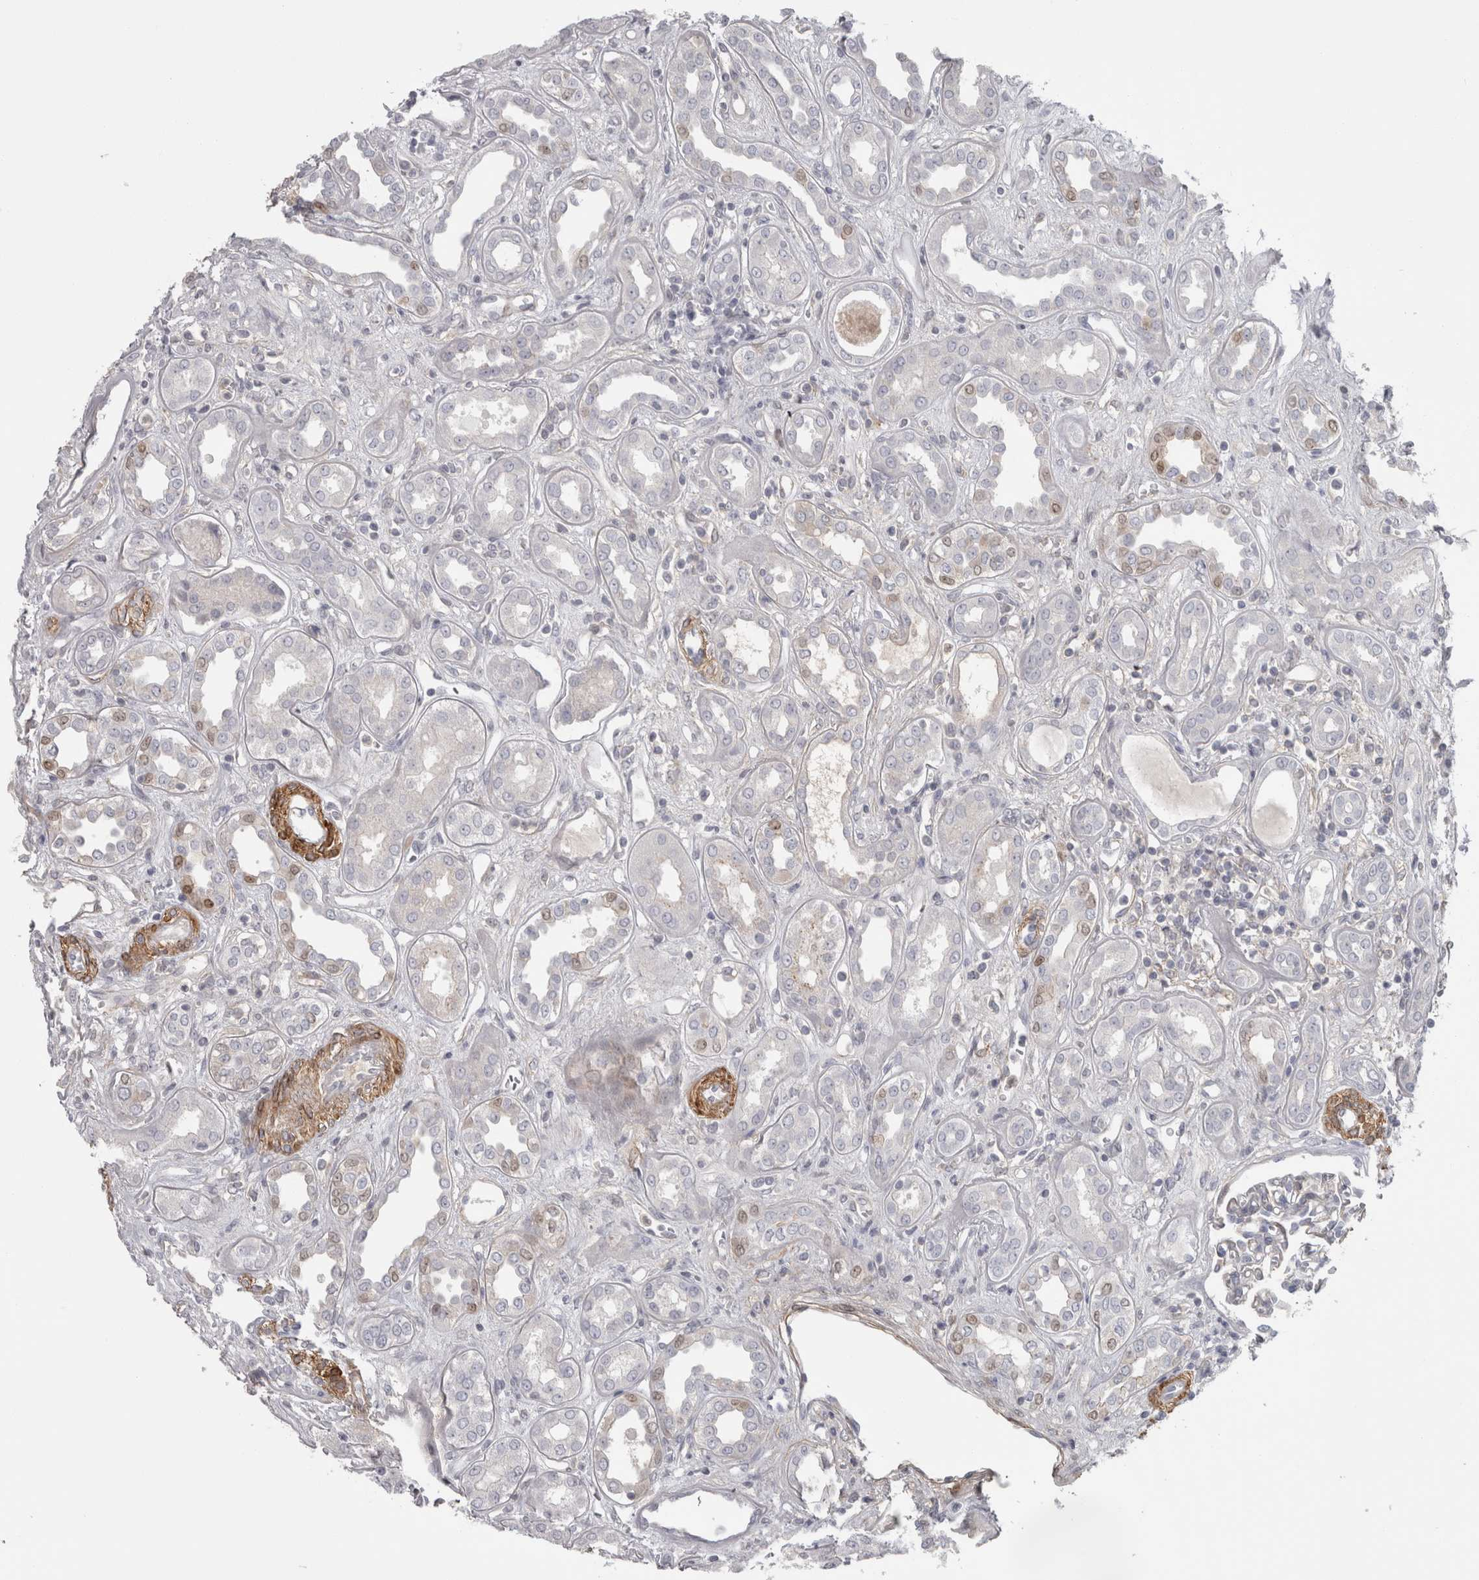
{"staining": {"intensity": "negative", "quantity": "none", "location": "none"}, "tissue": "kidney", "cell_type": "Cells in glomeruli", "image_type": "normal", "snomed": [{"axis": "morphology", "description": "Normal tissue, NOS"}, {"axis": "topography", "description": "Kidney"}], "caption": "This is an IHC image of benign kidney. There is no staining in cells in glomeruli.", "gene": "PPP1R12B", "patient": {"sex": "male", "age": 59}}